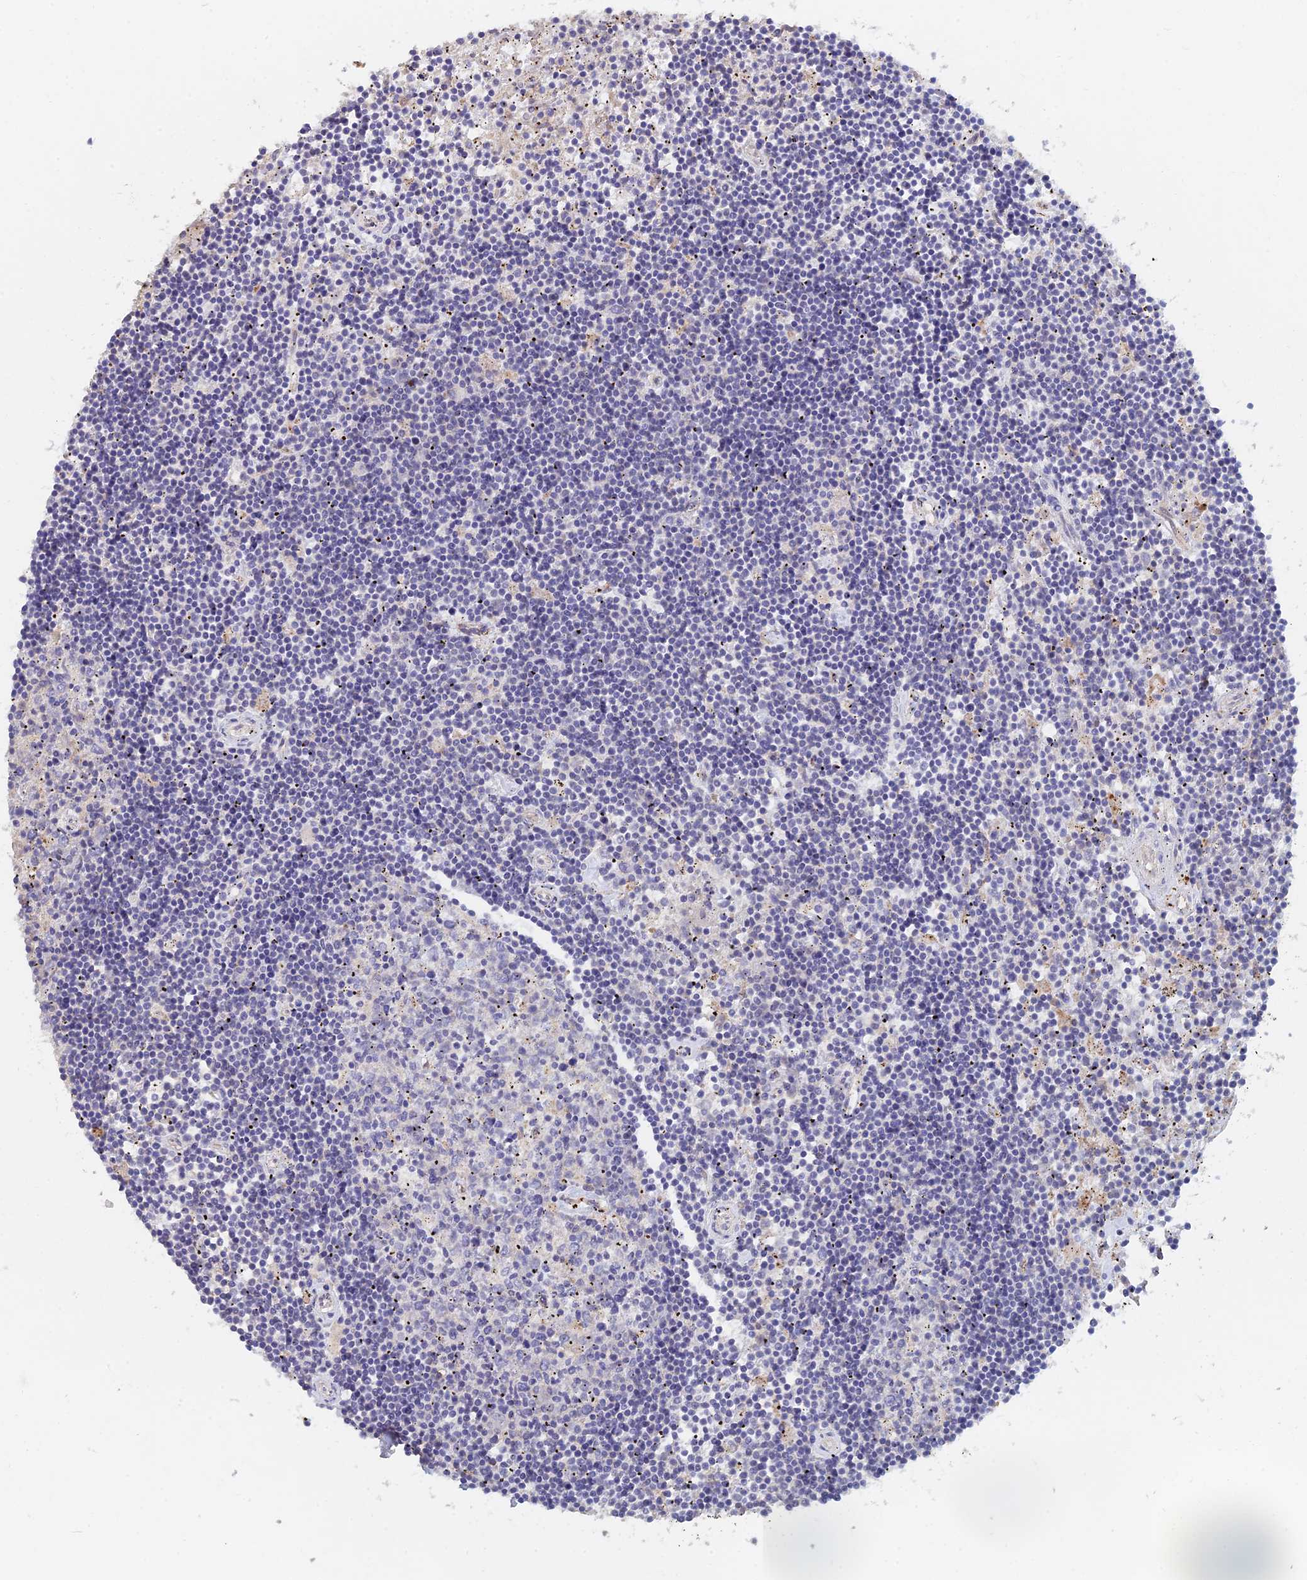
{"staining": {"intensity": "negative", "quantity": "none", "location": "none"}, "tissue": "lymphoma", "cell_type": "Tumor cells", "image_type": "cancer", "snomed": [{"axis": "morphology", "description": "Malignant lymphoma, non-Hodgkin's type, Low grade"}, {"axis": "topography", "description": "Spleen"}], "caption": "Tumor cells show no significant expression in lymphoma.", "gene": "ARRDC1", "patient": {"sex": "male", "age": 76}}